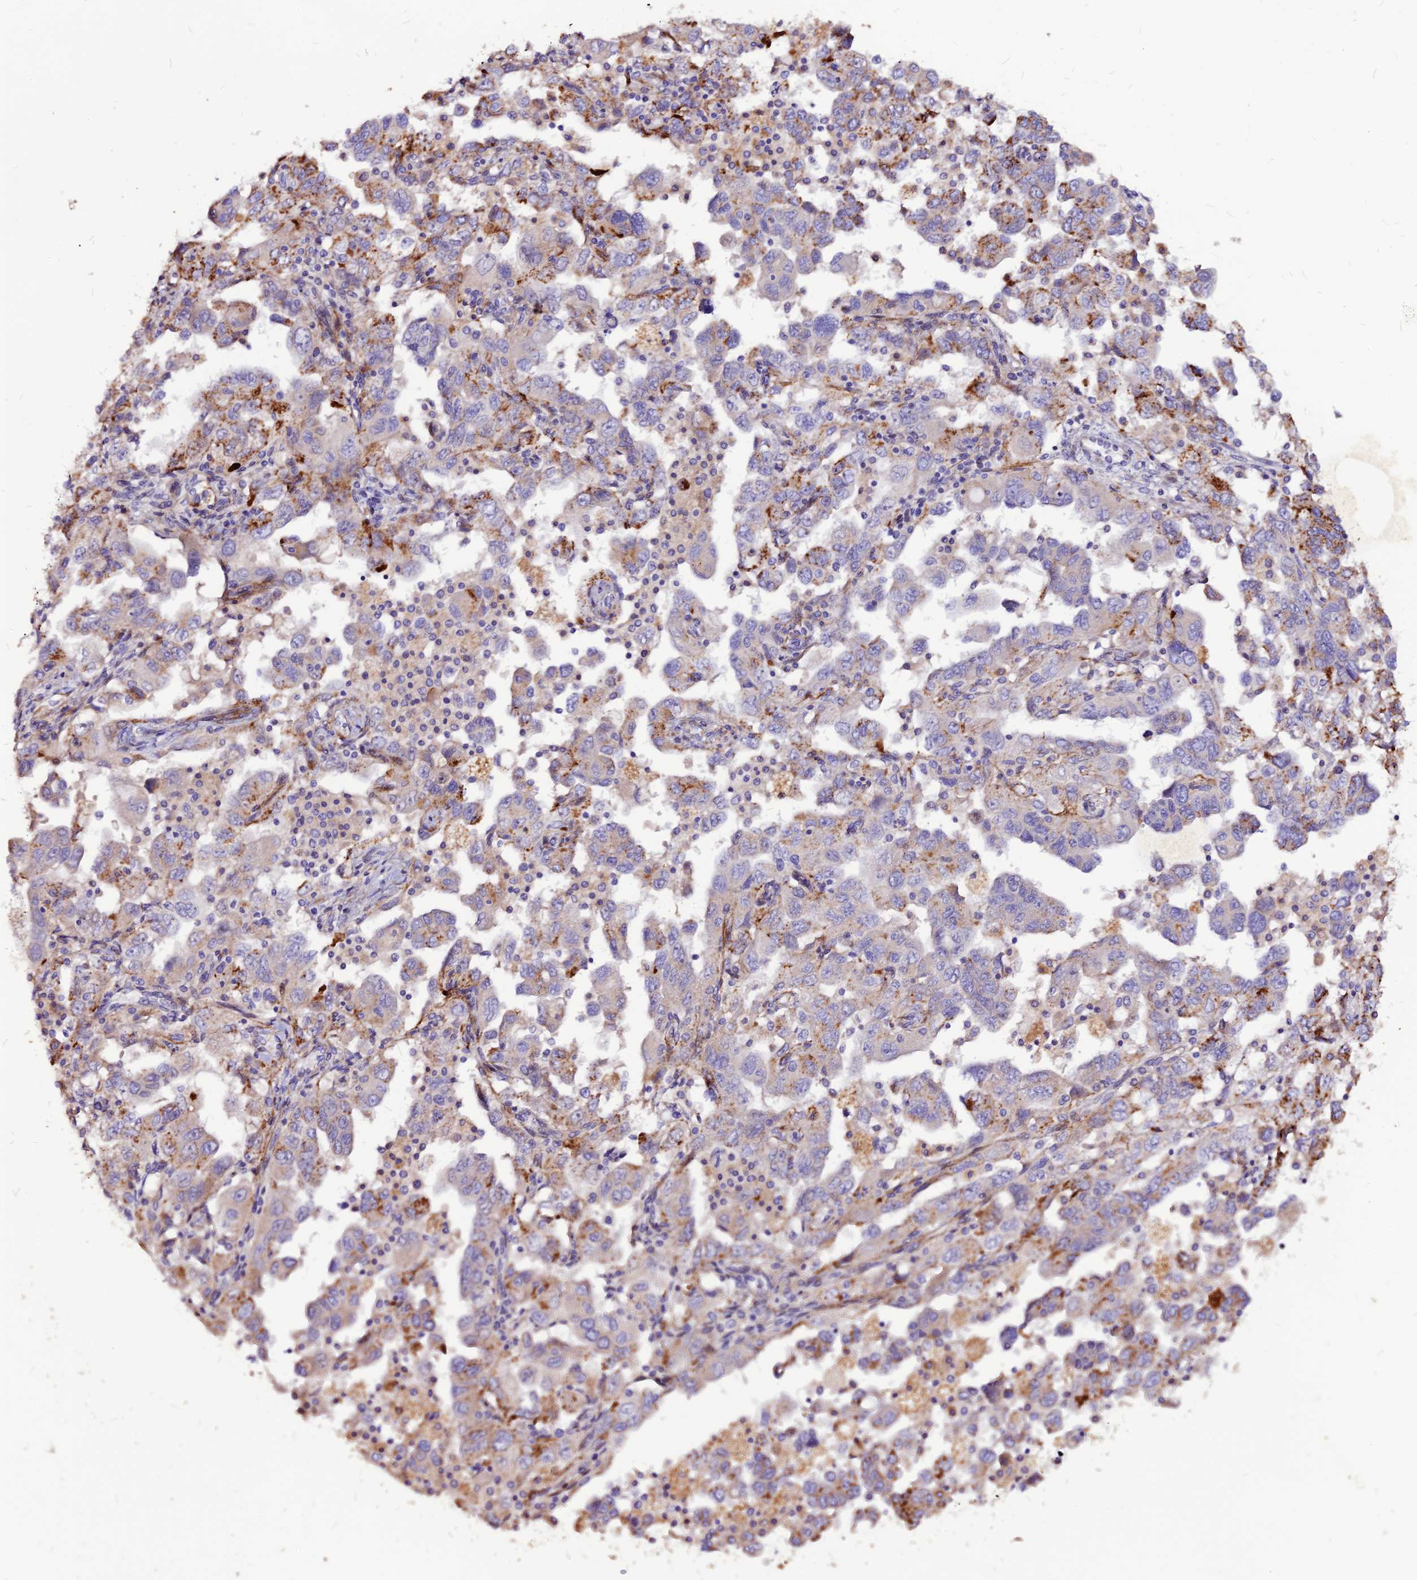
{"staining": {"intensity": "moderate", "quantity": "<25%", "location": "cytoplasmic/membranous"}, "tissue": "ovarian cancer", "cell_type": "Tumor cells", "image_type": "cancer", "snomed": [{"axis": "morphology", "description": "Carcinoma, NOS"}, {"axis": "morphology", "description": "Cystadenocarcinoma, serous, NOS"}, {"axis": "topography", "description": "Ovary"}], "caption": "Brown immunohistochemical staining in human ovarian serous cystadenocarcinoma demonstrates moderate cytoplasmic/membranous expression in about <25% of tumor cells.", "gene": "RIMOC1", "patient": {"sex": "female", "age": 69}}